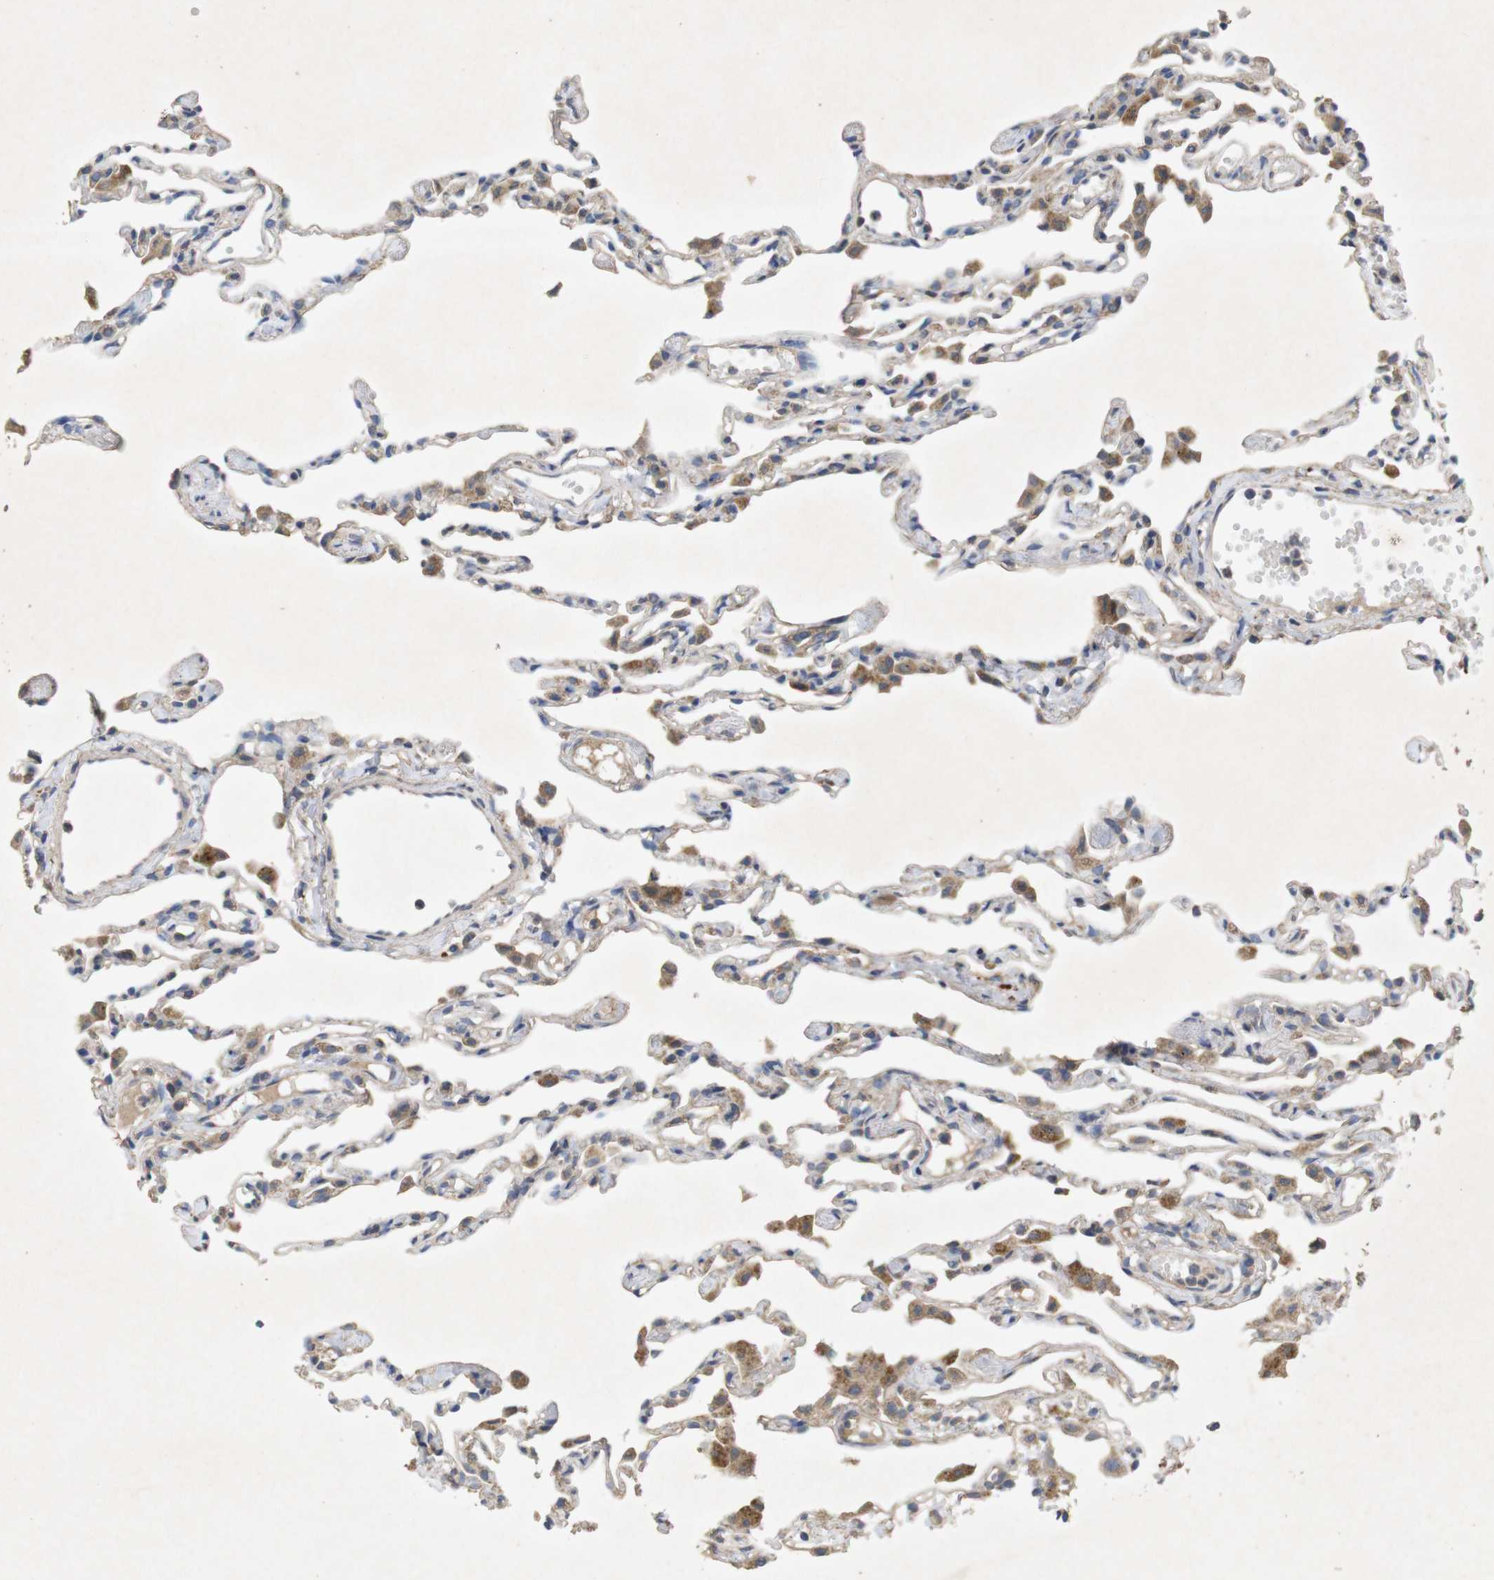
{"staining": {"intensity": "weak", "quantity": ">75%", "location": "cytoplasmic/membranous"}, "tissue": "lung", "cell_type": "Alveolar cells", "image_type": "normal", "snomed": [{"axis": "morphology", "description": "Normal tissue, NOS"}, {"axis": "topography", "description": "Lung"}], "caption": "High-power microscopy captured an immunohistochemistry (IHC) photomicrograph of unremarkable lung, revealing weak cytoplasmic/membranous staining in approximately >75% of alveolar cells. The protein is stained brown, and the nuclei are stained in blue (DAB IHC with brightfield microscopy, high magnification).", "gene": "KCNS3", "patient": {"sex": "female", "age": 49}}